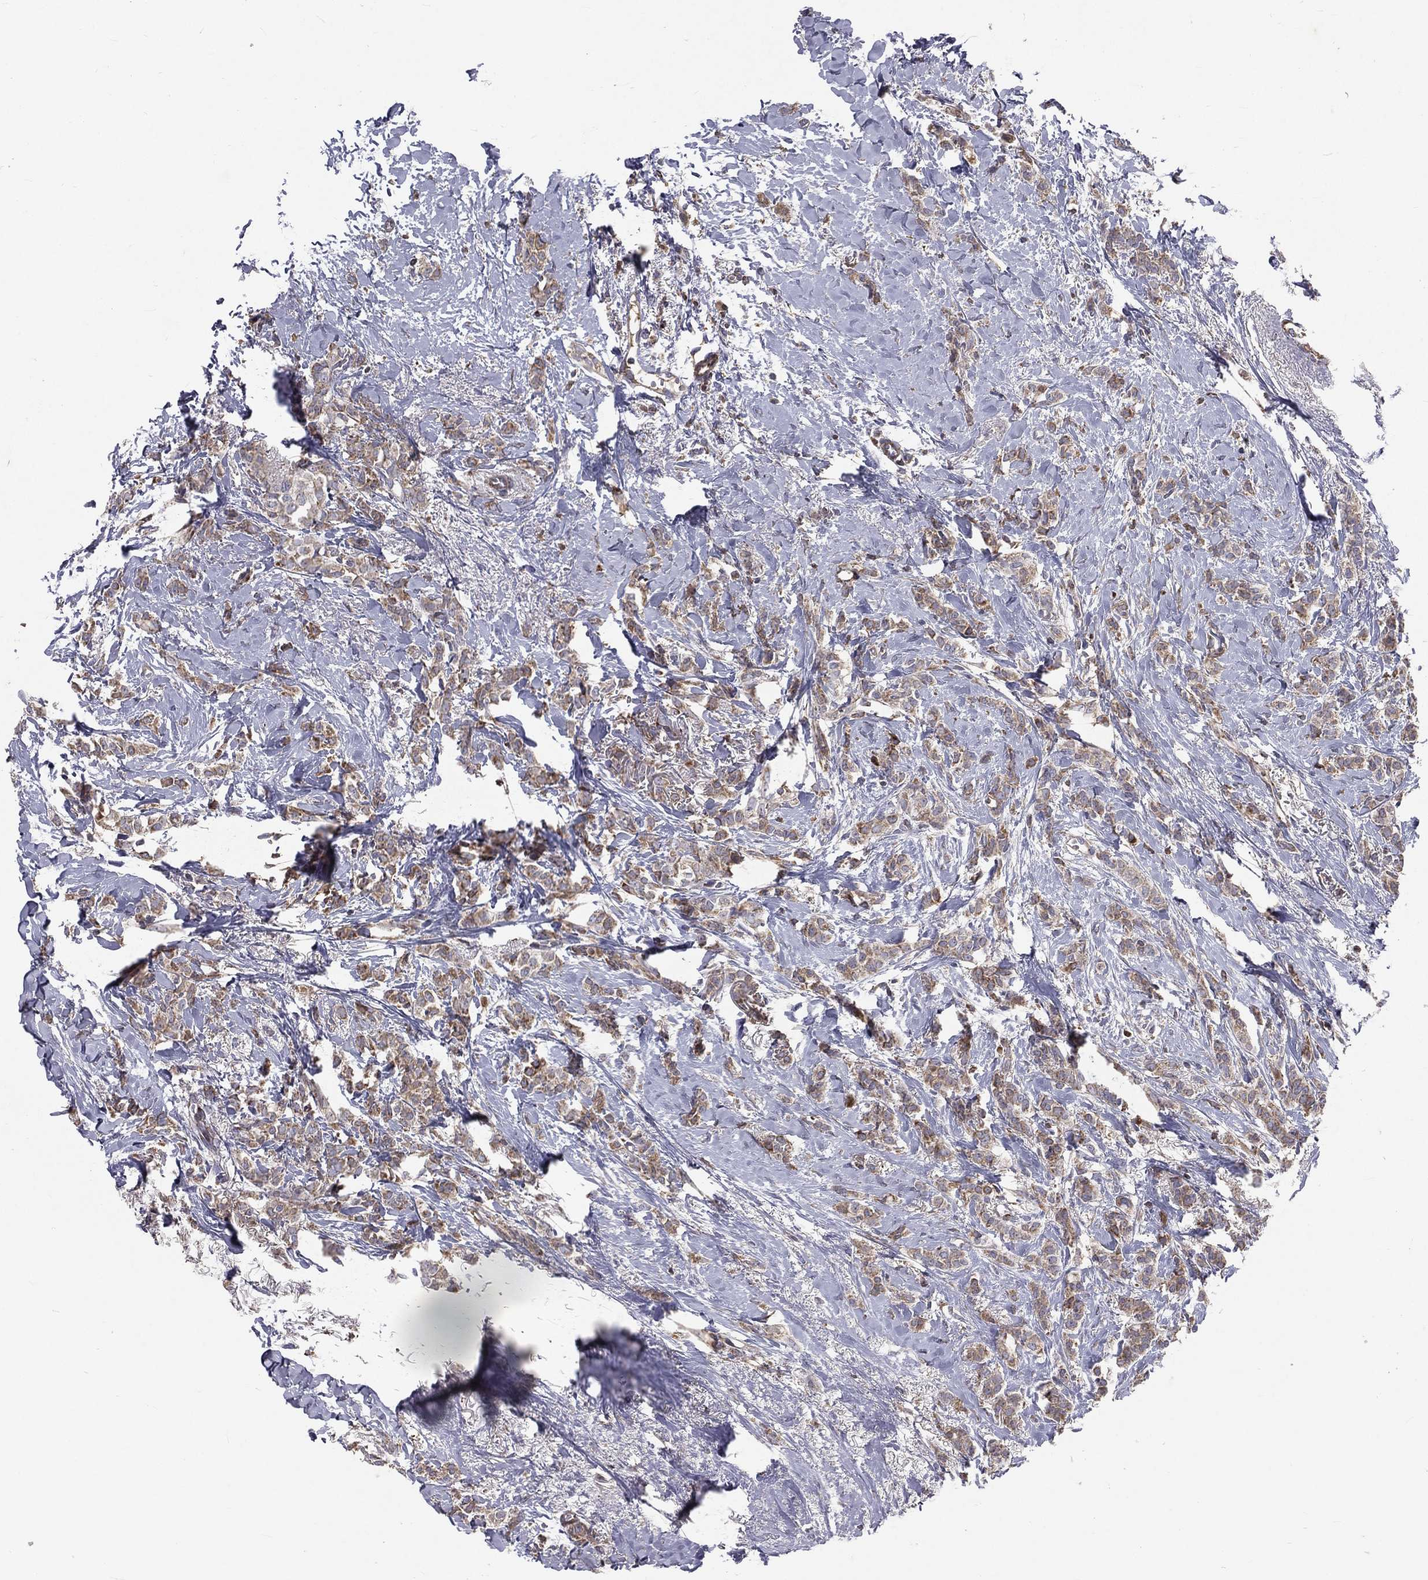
{"staining": {"intensity": "weak", "quantity": ">75%", "location": "cytoplasmic/membranous"}, "tissue": "breast cancer", "cell_type": "Tumor cells", "image_type": "cancer", "snomed": [{"axis": "morphology", "description": "Duct carcinoma"}, {"axis": "topography", "description": "Breast"}], "caption": "Immunohistochemistry of human breast intraductal carcinoma shows low levels of weak cytoplasmic/membranous expression in approximately >75% of tumor cells.", "gene": "GPD1", "patient": {"sex": "female", "age": 85}}